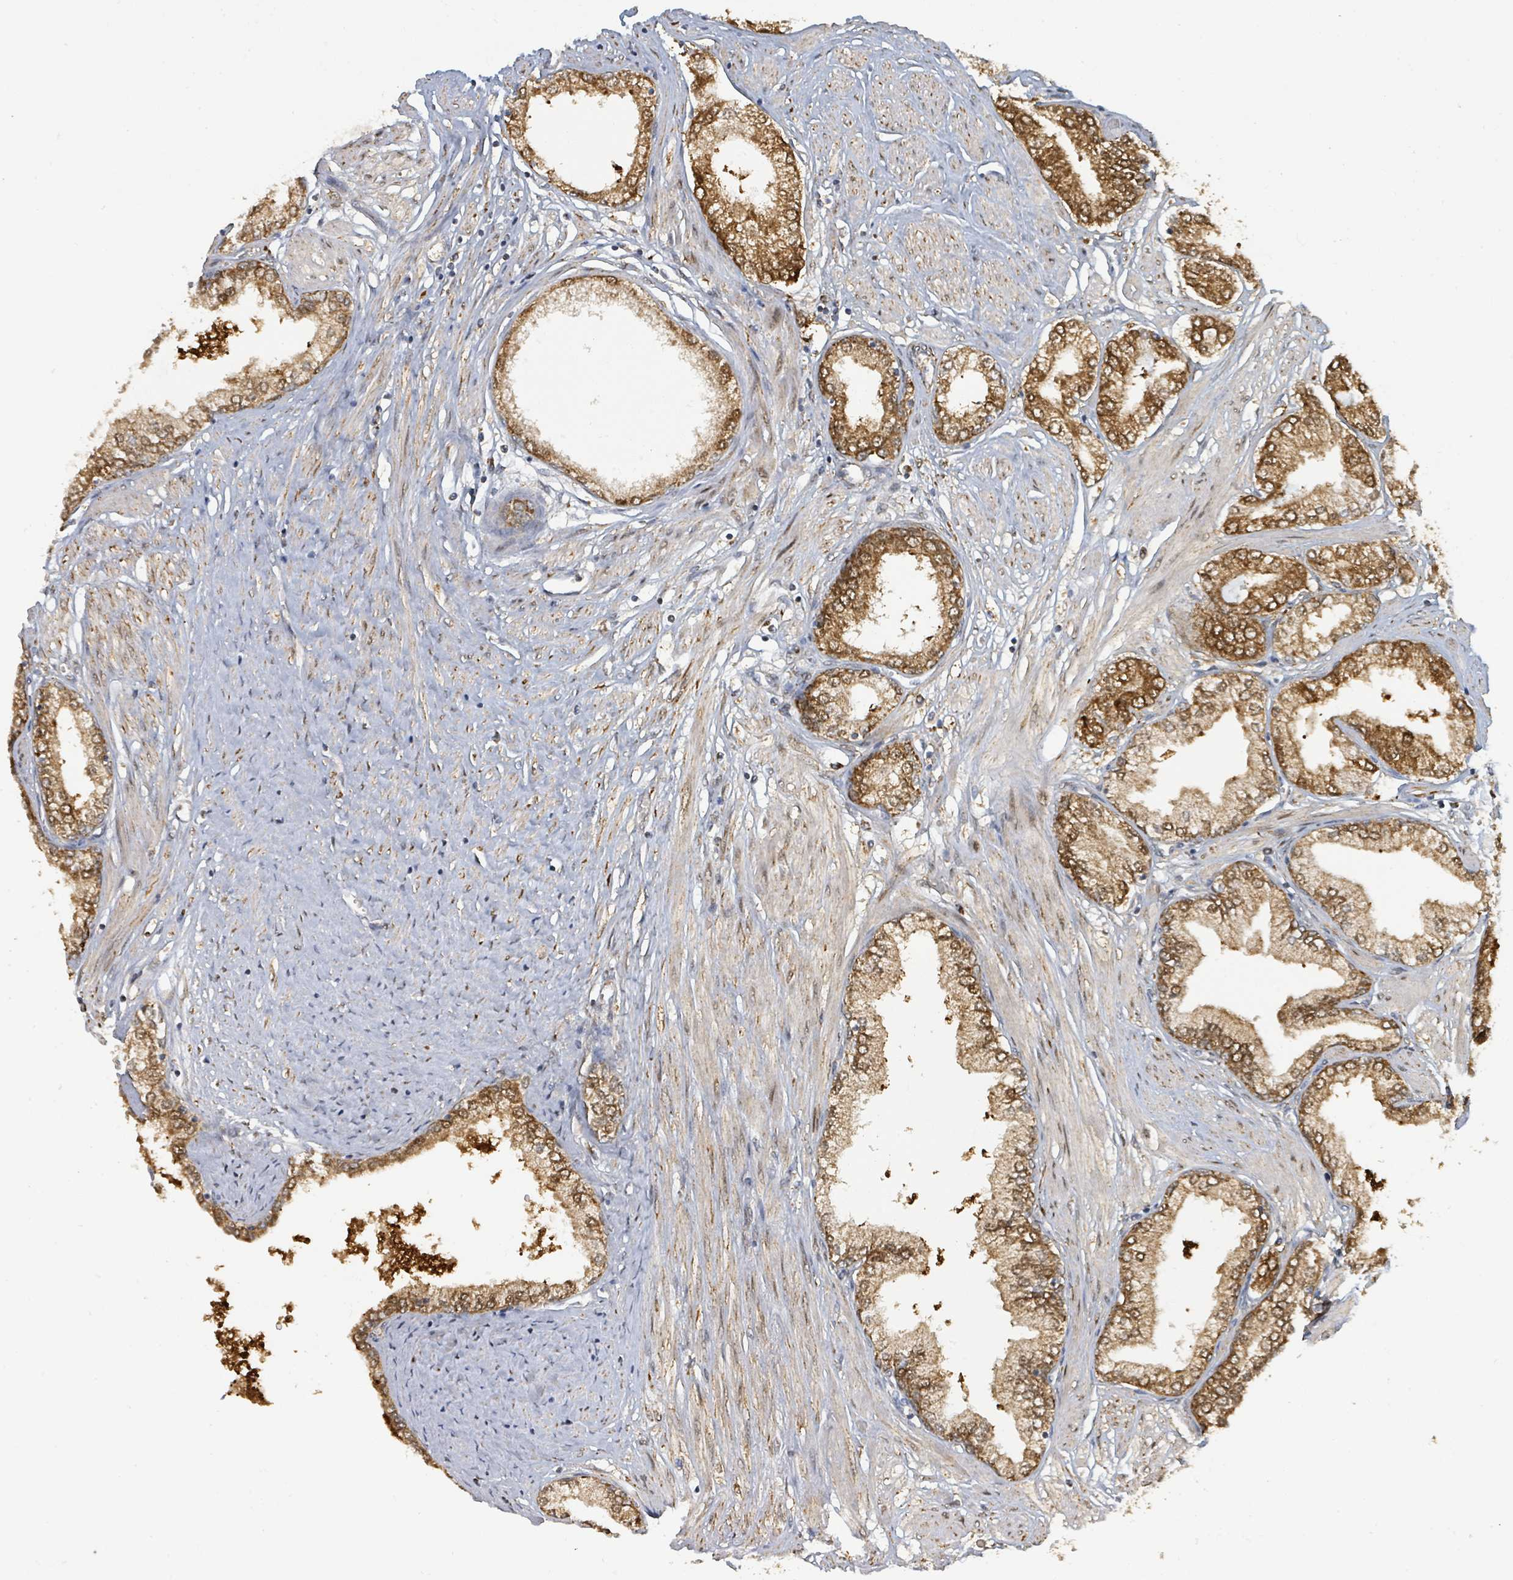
{"staining": {"intensity": "strong", "quantity": ">75%", "location": "cytoplasmic/membranous"}, "tissue": "prostate cancer", "cell_type": "Tumor cells", "image_type": "cancer", "snomed": [{"axis": "morphology", "description": "Adenocarcinoma, High grade"}, {"axis": "topography", "description": "Prostate and seminal vesicle, NOS"}], "caption": "A brown stain shows strong cytoplasmic/membranous positivity of a protein in prostate adenocarcinoma (high-grade) tumor cells. The protein of interest is stained brown, and the nuclei are stained in blue (DAB IHC with brightfield microscopy, high magnification).", "gene": "PSMB7", "patient": {"sex": "male", "age": 64}}